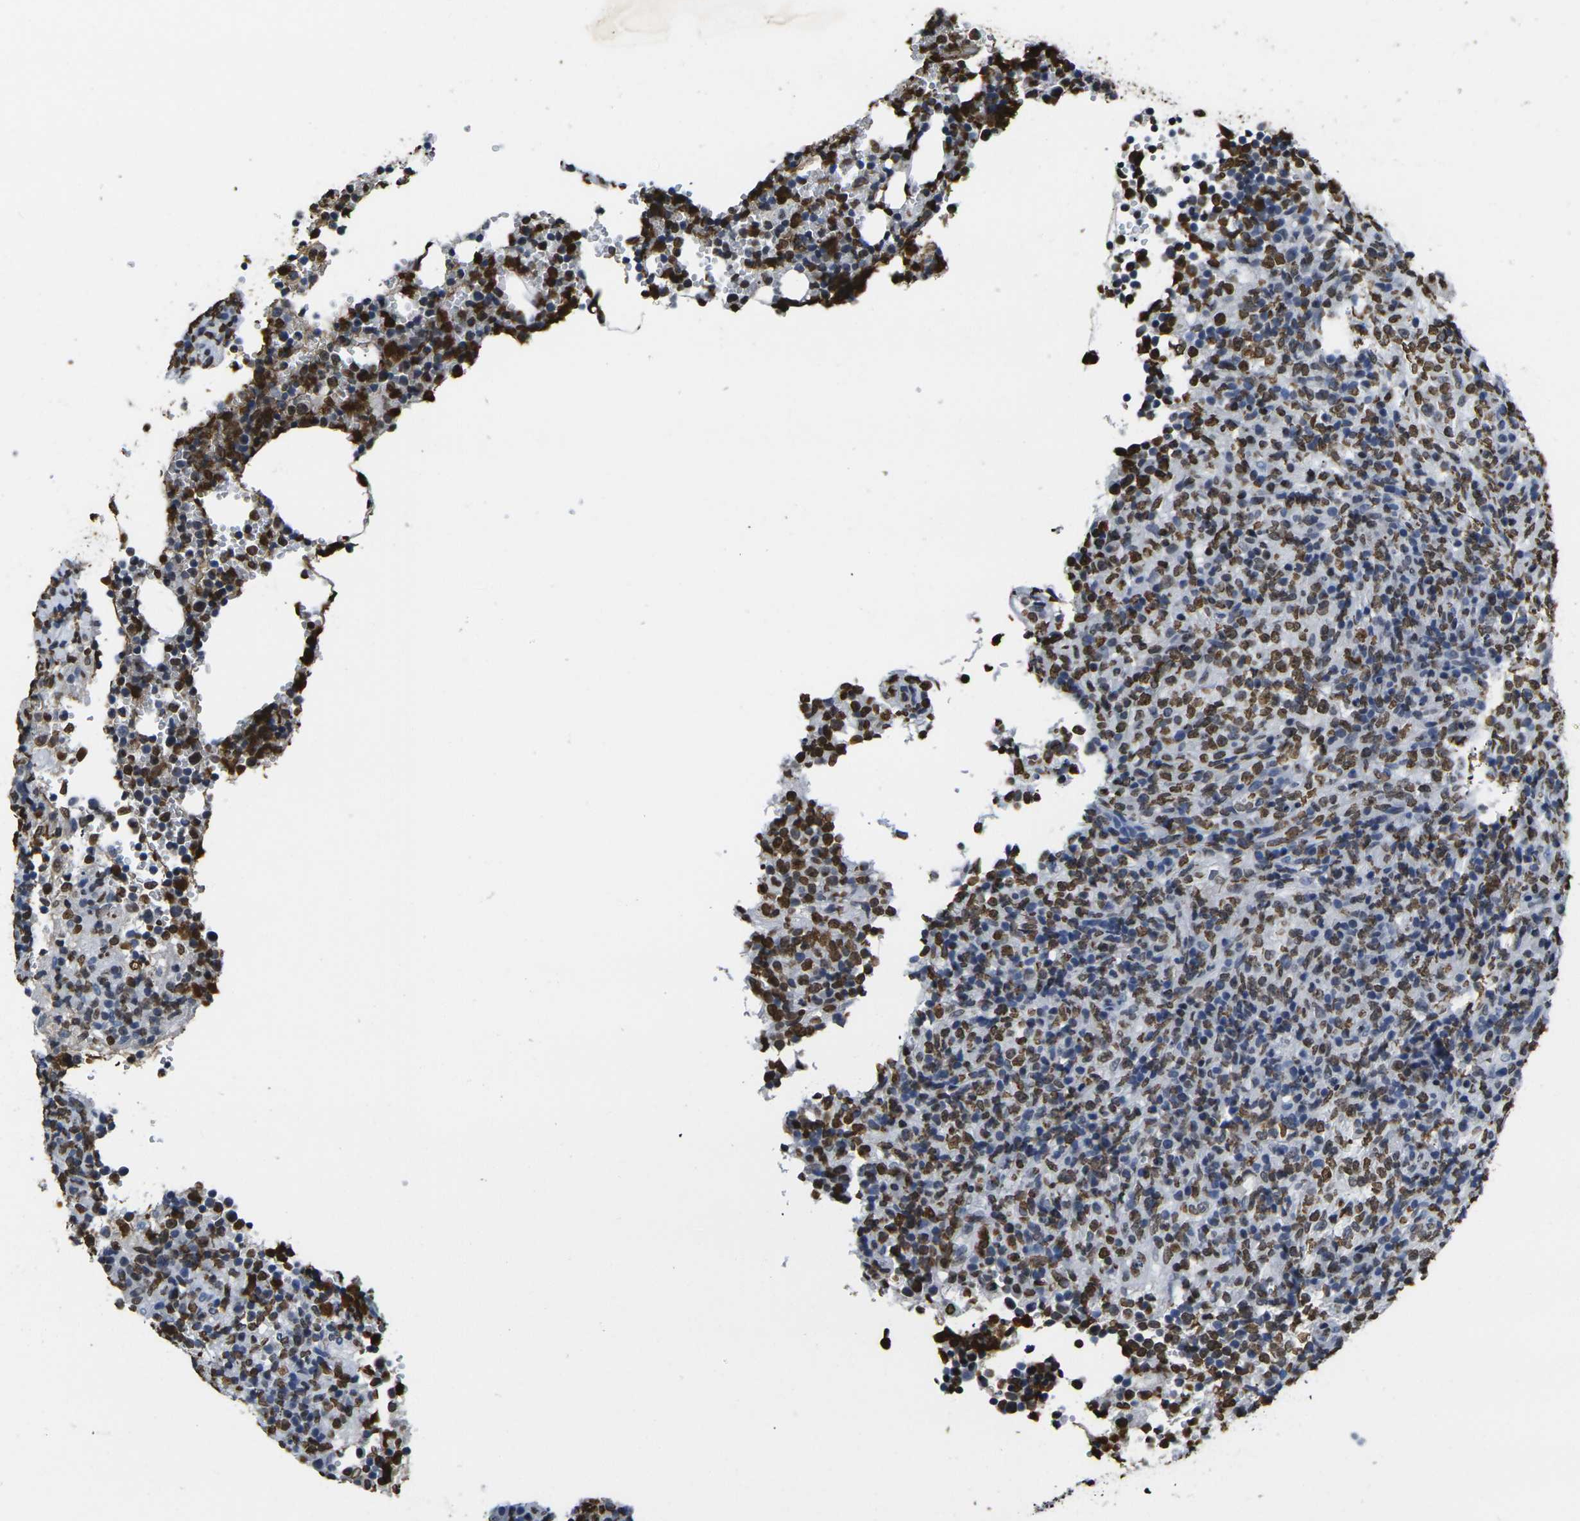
{"staining": {"intensity": "strong", "quantity": "25%-75%", "location": "nuclear"}, "tissue": "lymphoma", "cell_type": "Tumor cells", "image_type": "cancer", "snomed": [{"axis": "morphology", "description": "Malignant lymphoma, non-Hodgkin's type, High grade"}, {"axis": "topography", "description": "Lymph node"}], "caption": "Lymphoma was stained to show a protein in brown. There is high levels of strong nuclear staining in approximately 25%-75% of tumor cells. The protein is shown in brown color, while the nuclei are stained blue.", "gene": "DRAXIN", "patient": {"sex": "female", "age": 76}}